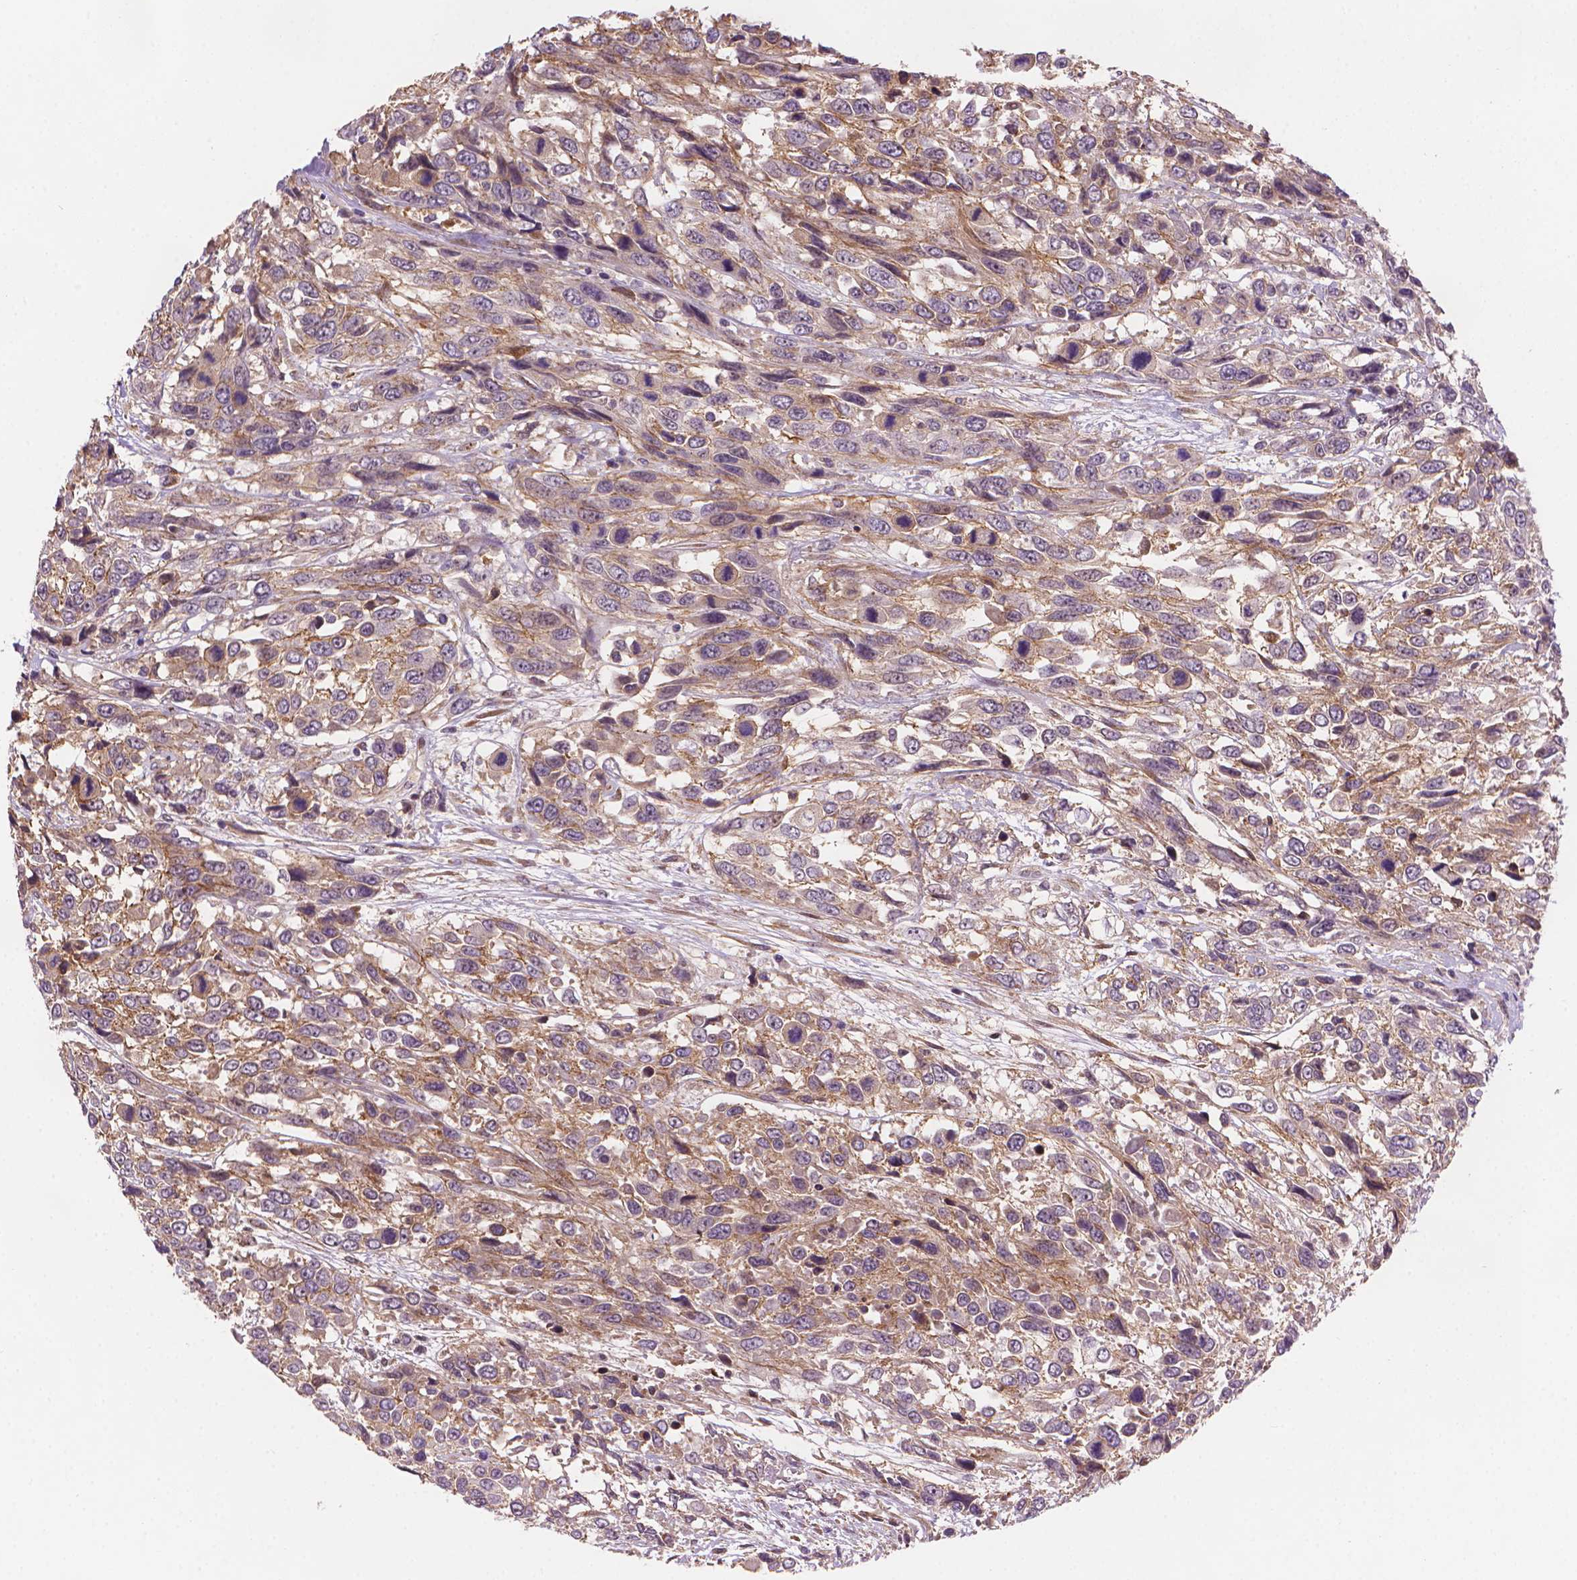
{"staining": {"intensity": "weak", "quantity": "25%-75%", "location": "cytoplasmic/membranous"}, "tissue": "urothelial cancer", "cell_type": "Tumor cells", "image_type": "cancer", "snomed": [{"axis": "morphology", "description": "Urothelial carcinoma, High grade"}, {"axis": "topography", "description": "Urinary bladder"}], "caption": "A photomicrograph of urothelial cancer stained for a protein exhibits weak cytoplasmic/membranous brown staining in tumor cells.", "gene": "AMMECR1", "patient": {"sex": "female", "age": 70}}